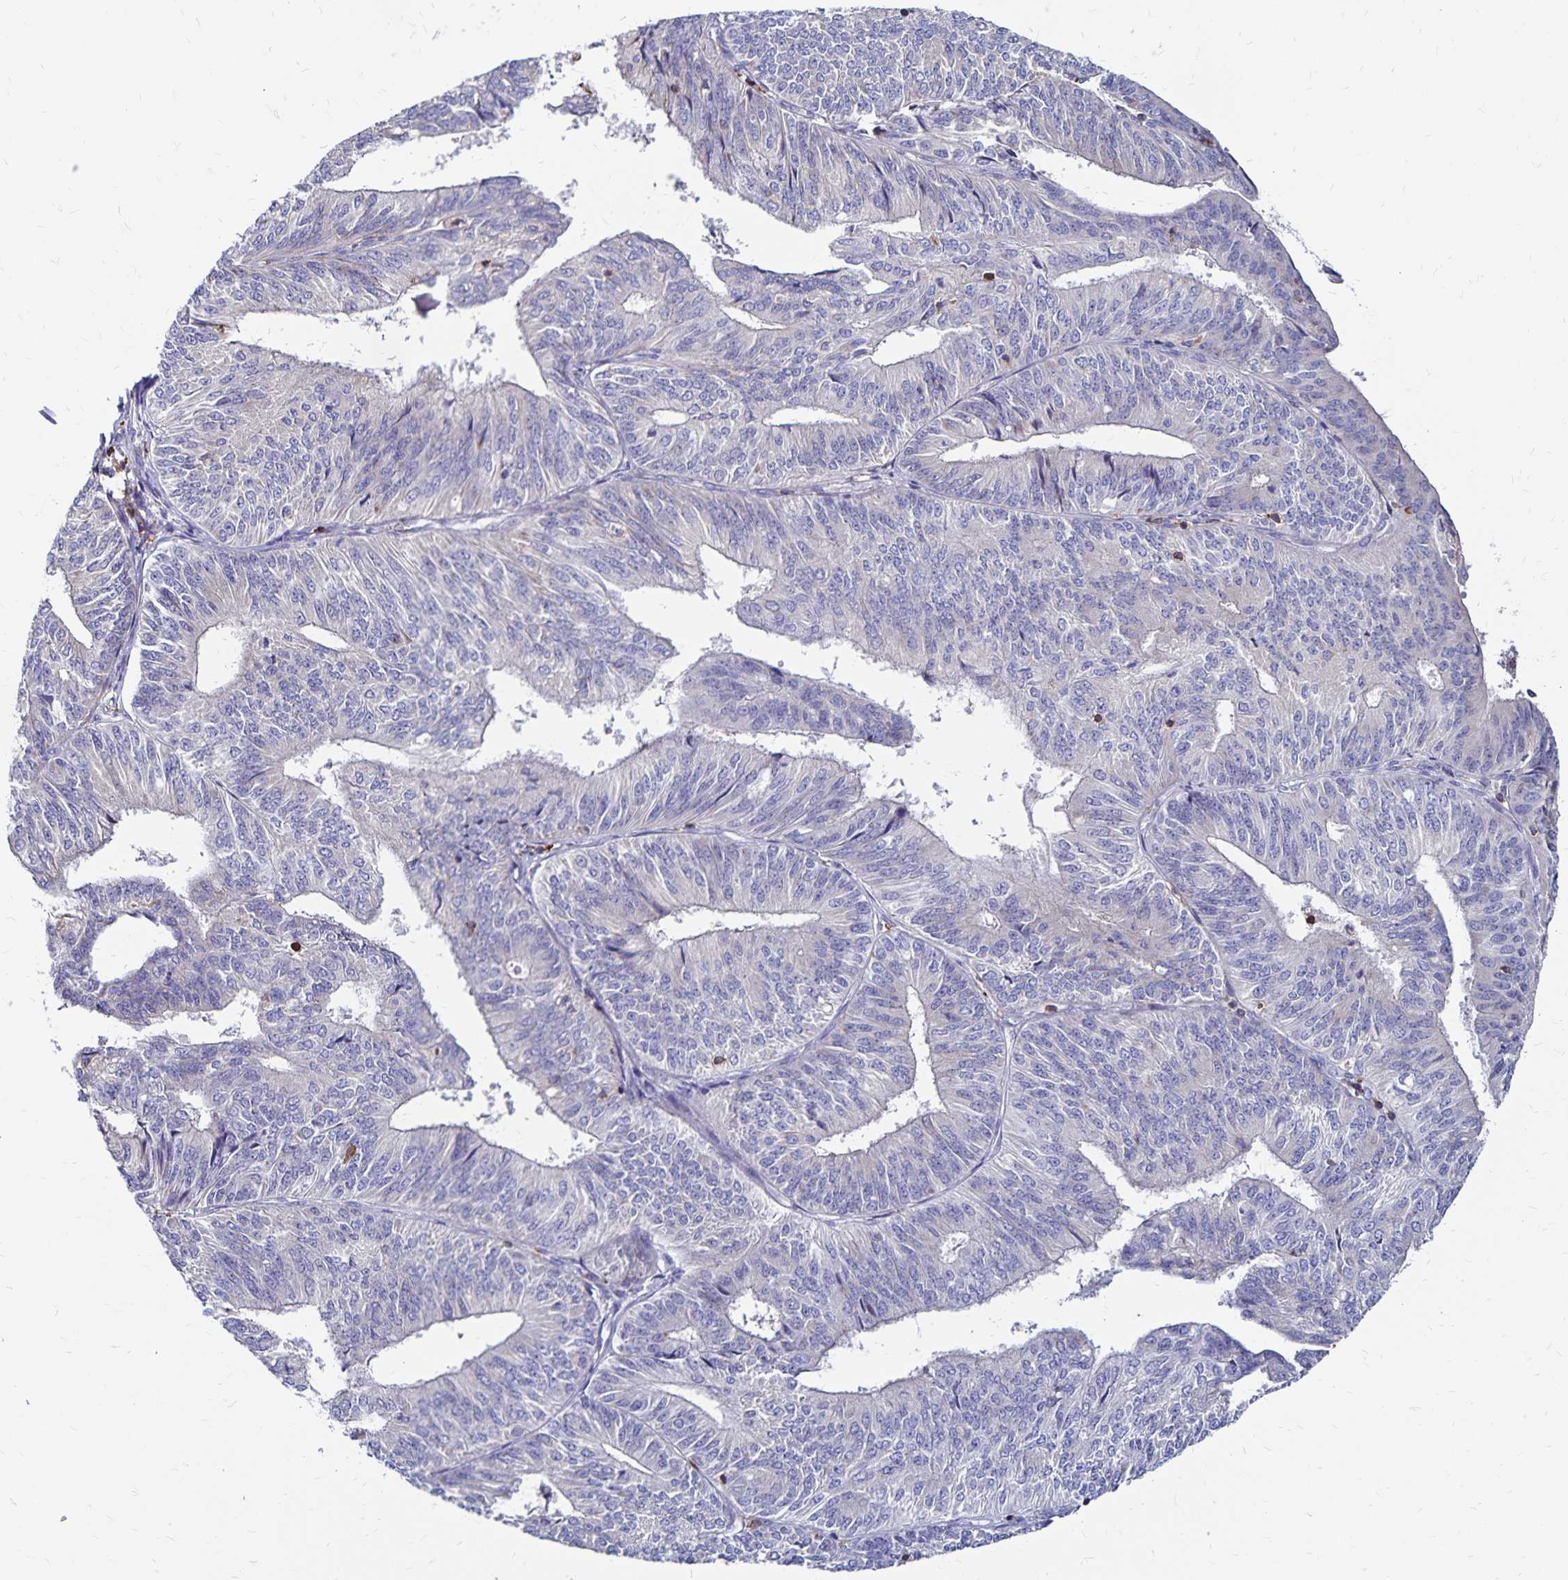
{"staining": {"intensity": "negative", "quantity": "none", "location": "none"}, "tissue": "endometrial cancer", "cell_type": "Tumor cells", "image_type": "cancer", "snomed": [{"axis": "morphology", "description": "Adenocarcinoma, NOS"}, {"axis": "topography", "description": "Endometrium"}], "caption": "This is a photomicrograph of IHC staining of endometrial cancer, which shows no positivity in tumor cells.", "gene": "NAGPA", "patient": {"sex": "female", "age": 58}}